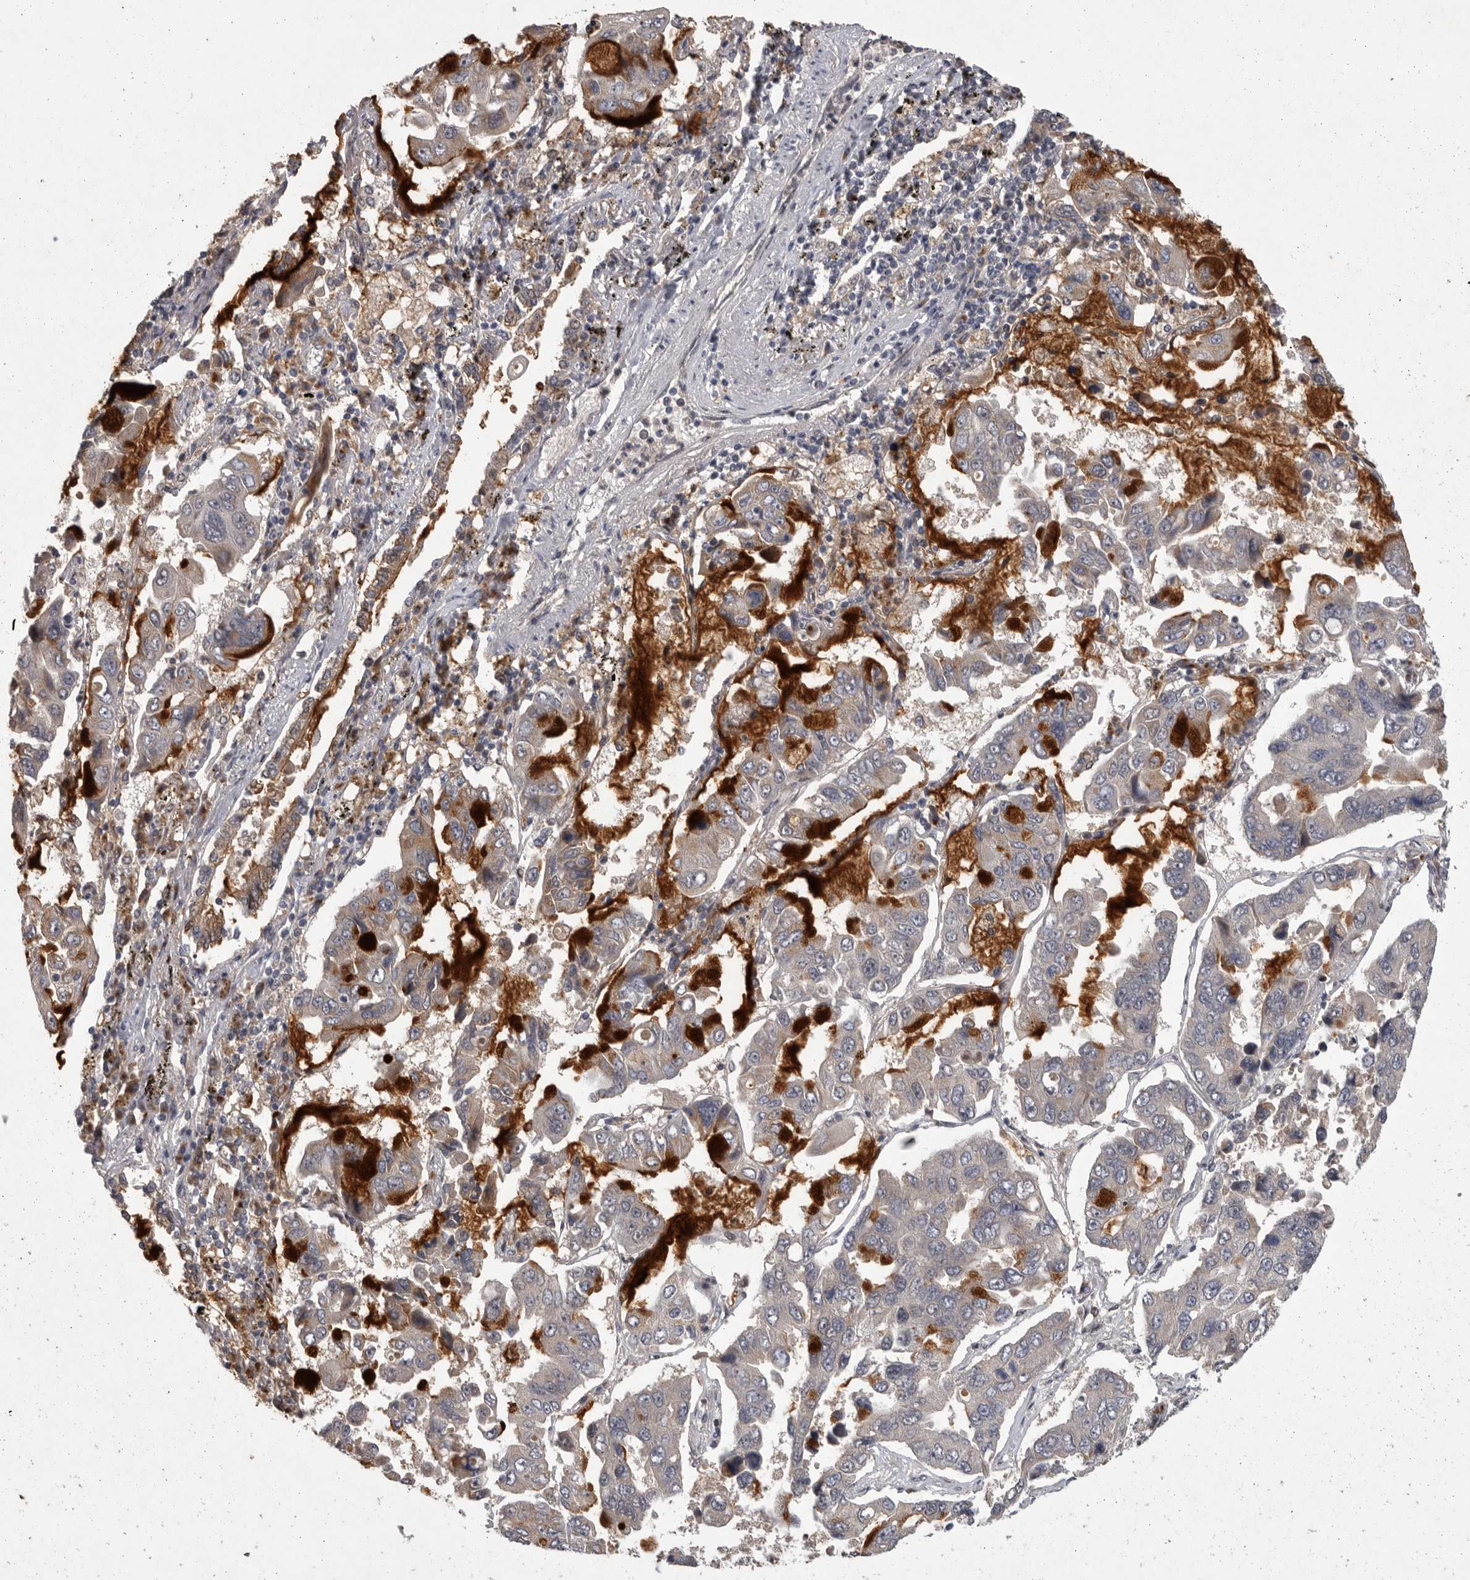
{"staining": {"intensity": "strong", "quantity": "25%-75%", "location": "cytoplasmic/membranous"}, "tissue": "lung cancer", "cell_type": "Tumor cells", "image_type": "cancer", "snomed": [{"axis": "morphology", "description": "Adenocarcinoma, NOS"}, {"axis": "topography", "description": "Lung"}], "caption": "Strong cytoplasmic/membranous positivity for a protein is identified in about 25%-75% of tumor cells of lung cancer using immunohistochemistry.", "gene": "MAN2A1", "patient": {"sex": "male", "age": 64}}